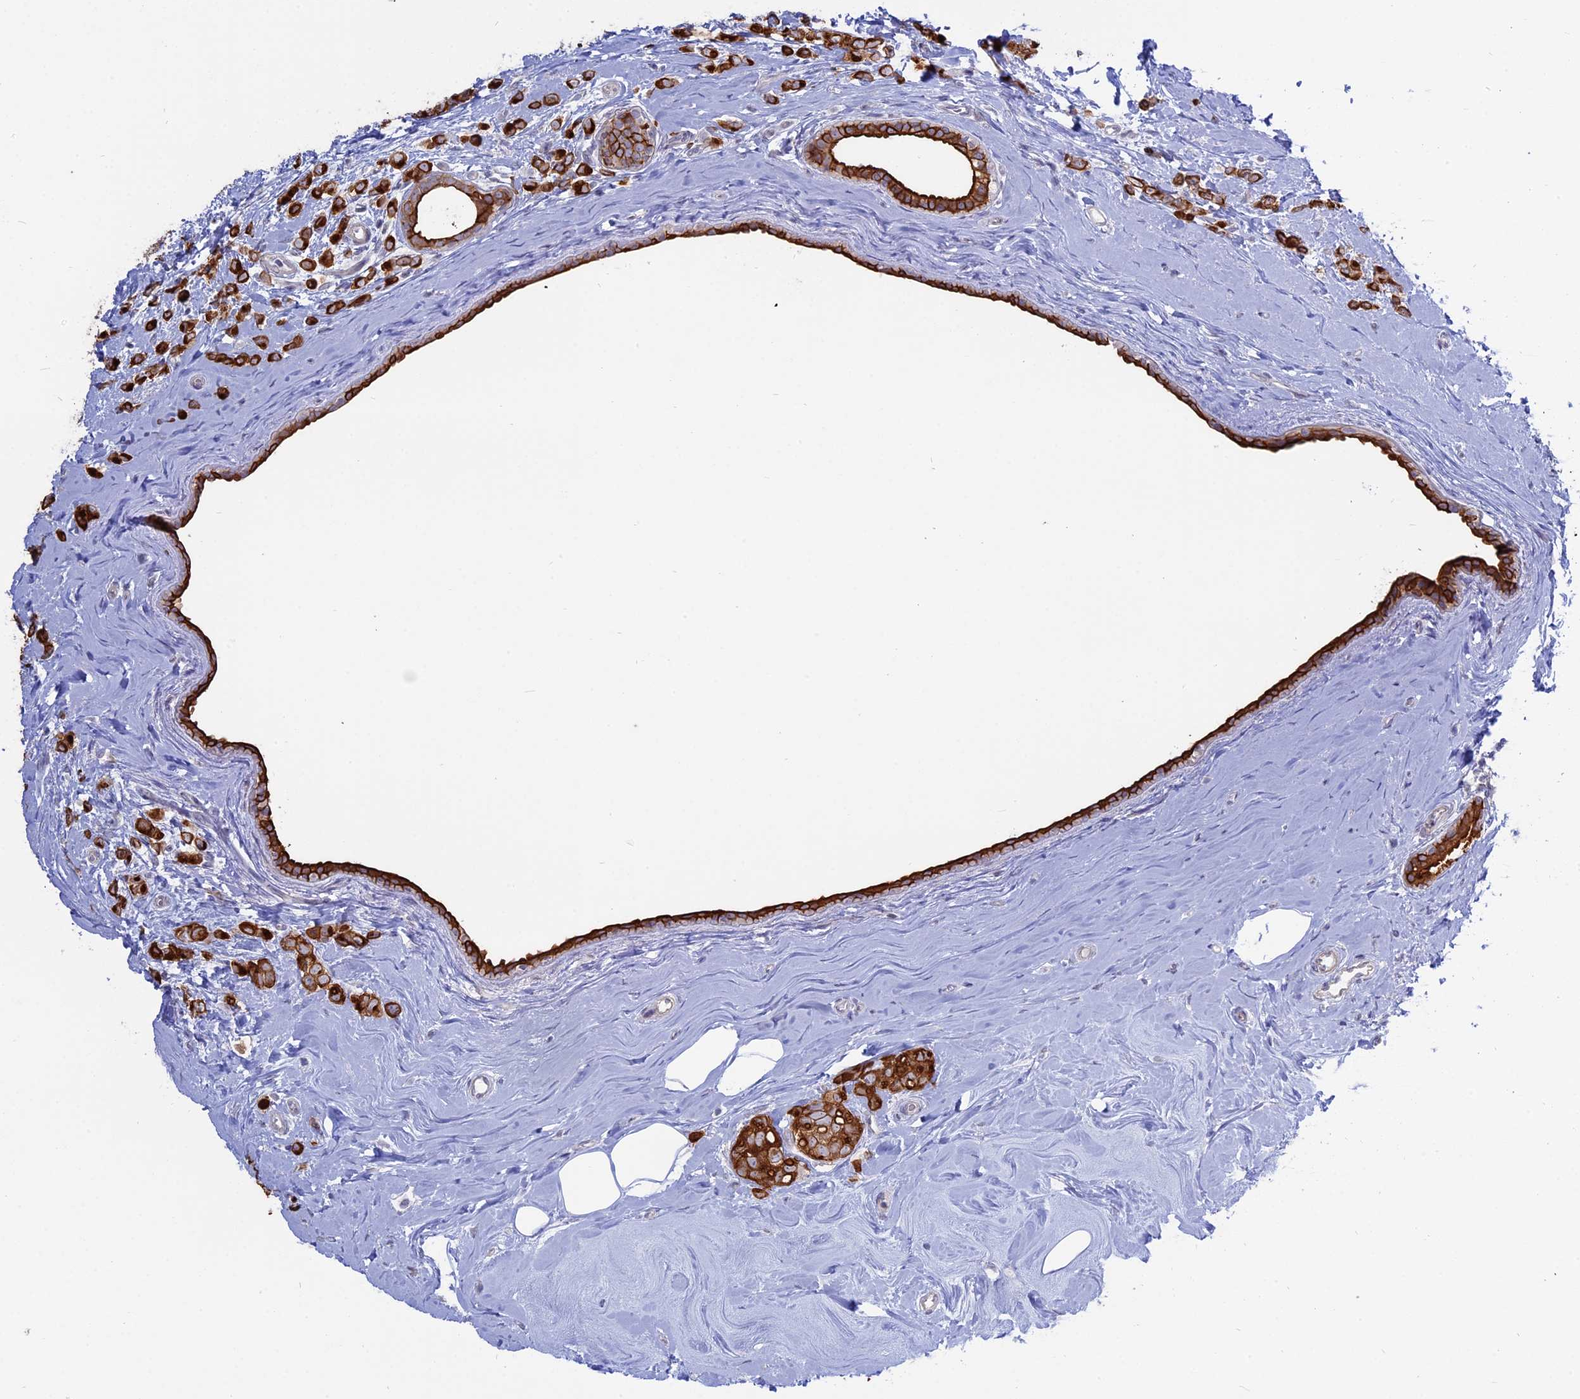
{"staining": {"intensity": "strong", "quantity": ">75%", "location": "cytoplasmic/membranous"}, "tissue": "breast cancer", "cell_type": "Tumor cells", "image_type": "cancer", "snomed": [{"axis": "morphology", "description": "Lobular carcinoma"}, {"axis": "topography", "description": "Breast"}], "caption": "Strong cytoplasmic/membranous protein expression is seen in about >75% of tumor cells in breast cancer (lobular carcinoma).", "gene": "MYO5B", "patient": {"sex": "female", "age": 47}}